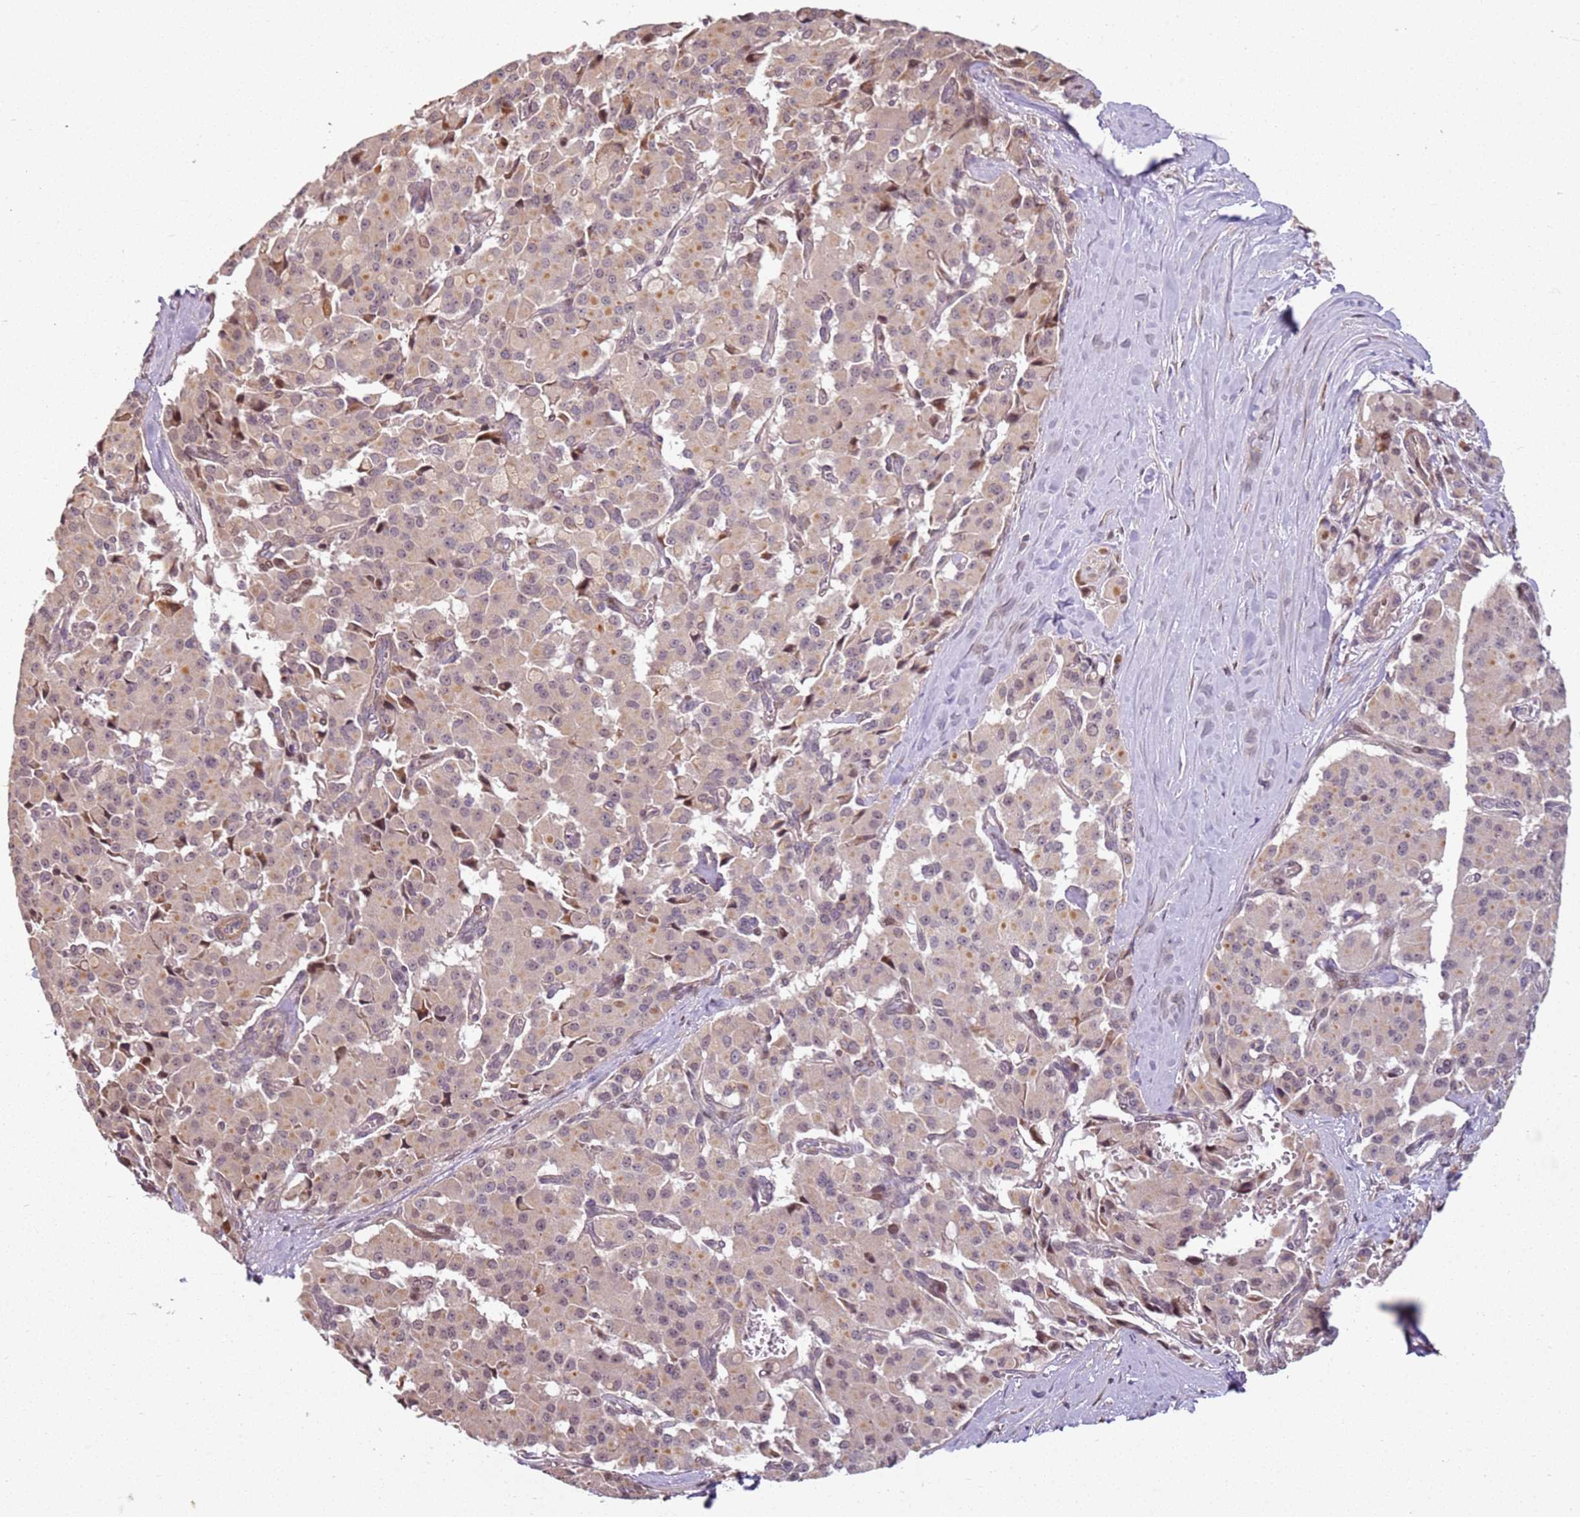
{"staining": {"intensity": "moderate", "quantity": "<25%", "location": "cytoplasmic/membranous,nuclear"}, "tissue": "pancreatic cancer", "cell_type": "Tumor cells", "image_type": "cancer", "snomed": [{"axis": "morphology", "description": "Adenocarcinoma, NOS"}, {"axis": "topography", "description": "Pancreas"}], "caption": "This photomicrograph demonstrates pancreatic adenocarcinoma stained with immunohistochemistry (IHC) to label a protein in brown. The cytoplasmic/membranous and nuclear of tumor cells show moderate positivity for the protein. Nuclei are counter-stained blue.", "gene": "CHURC1", "patient": {"sex": "male", "age": 65}}